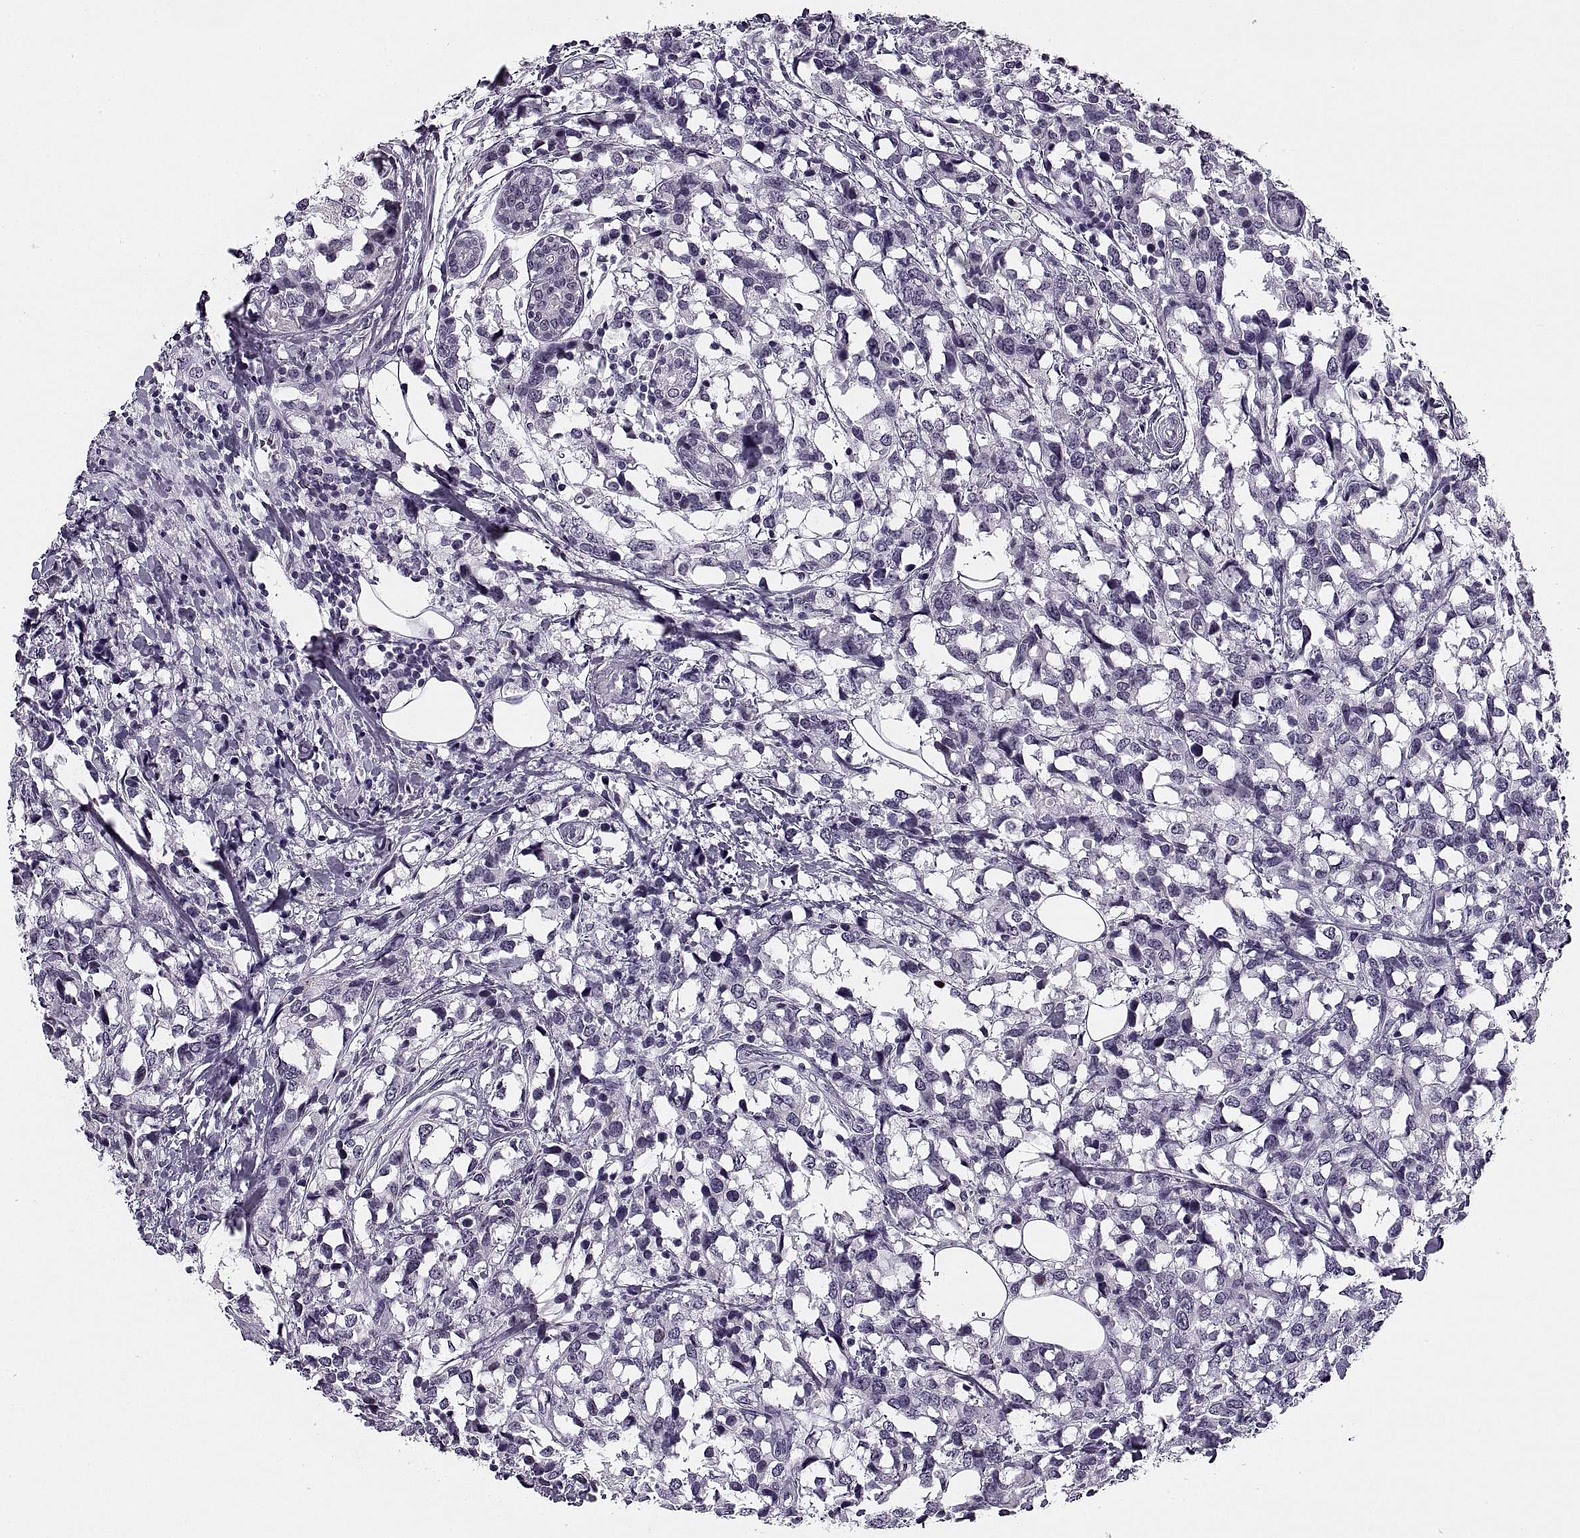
{"staining": {"intensity": "negative", "quantity": "none", "location": "none"}, "tissue": "breast cancer", "cell_type": "Tumor cells", "image_type": "cancer", "snomed": [{"axis": "morphology", "description": "Lobular carcinoma"}, {"axis": "topography", "description": "Breast"}], "caption": "Immunohistochemistry photomicrograph of neoplastic tissue: human breast cancer stained with DAB exhibits no significant protein positivity in tumor cells. (Stains: DAB immunohistochemistry with hematoxylin counter stain, Microscopy: brightfield microscopy at high magnification).", "gene": "TBC1D3G", "patient": {"sex": "female", "age": 59}}